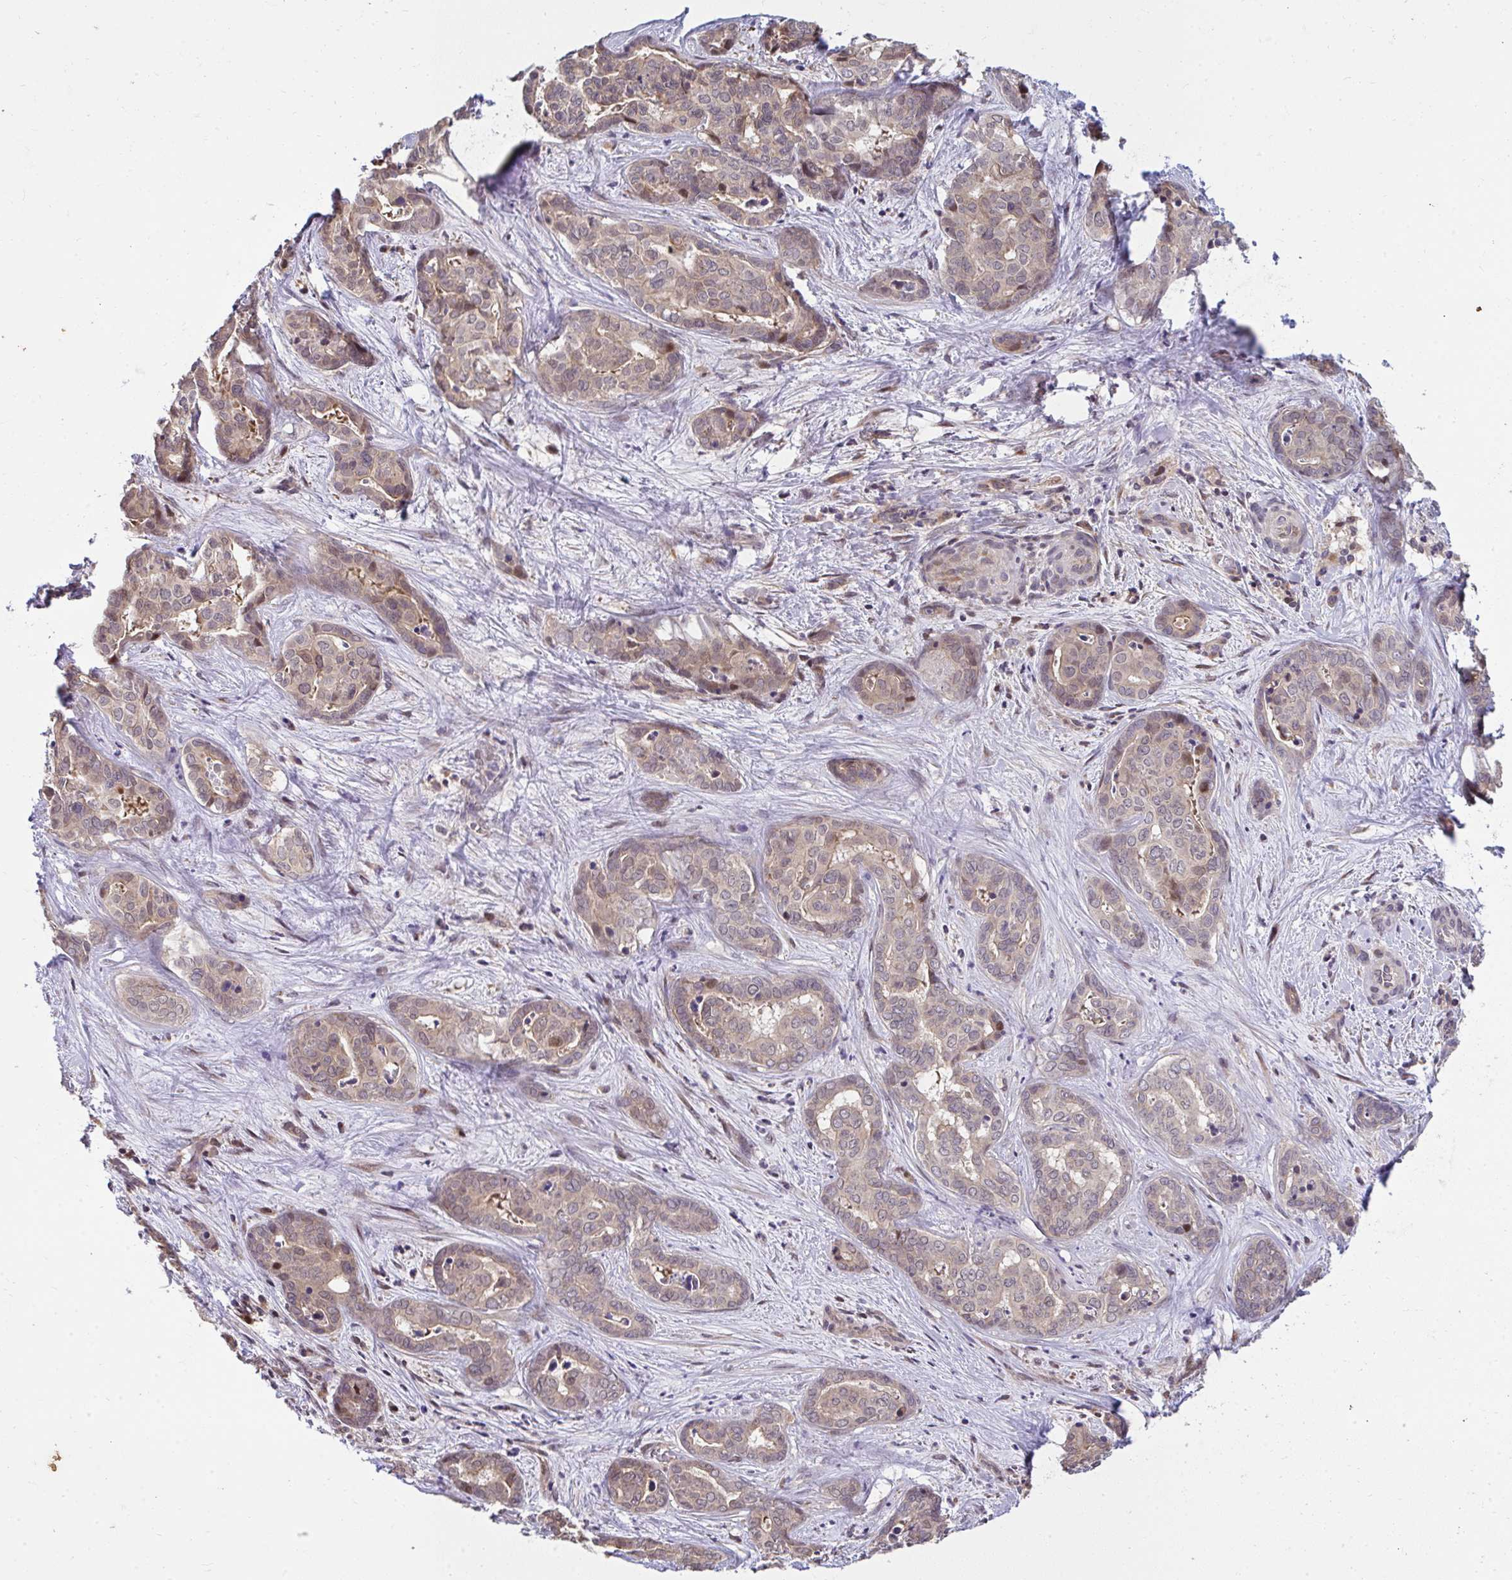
{"staining": {"intensity": "moderate", "quantity": "25%-75%", "location": "nuclear"}, "tissue": "liver cancer", "cell_type": "Tumor cells", "image_type": "cancer", "snomed": [{"axis": "morphology", "description": "Cholangiocarcinoma"}, {"axis": "topography", "description": "Liver"}], "caption": "A medium amount of moderate nuclear staining is seen in approximately 25%-75% of tumor cells in liver cancer (cholangiocarcinoma) tissue.", "gene": "RDH14", "patient": {"sex": "female", "age": 64}}